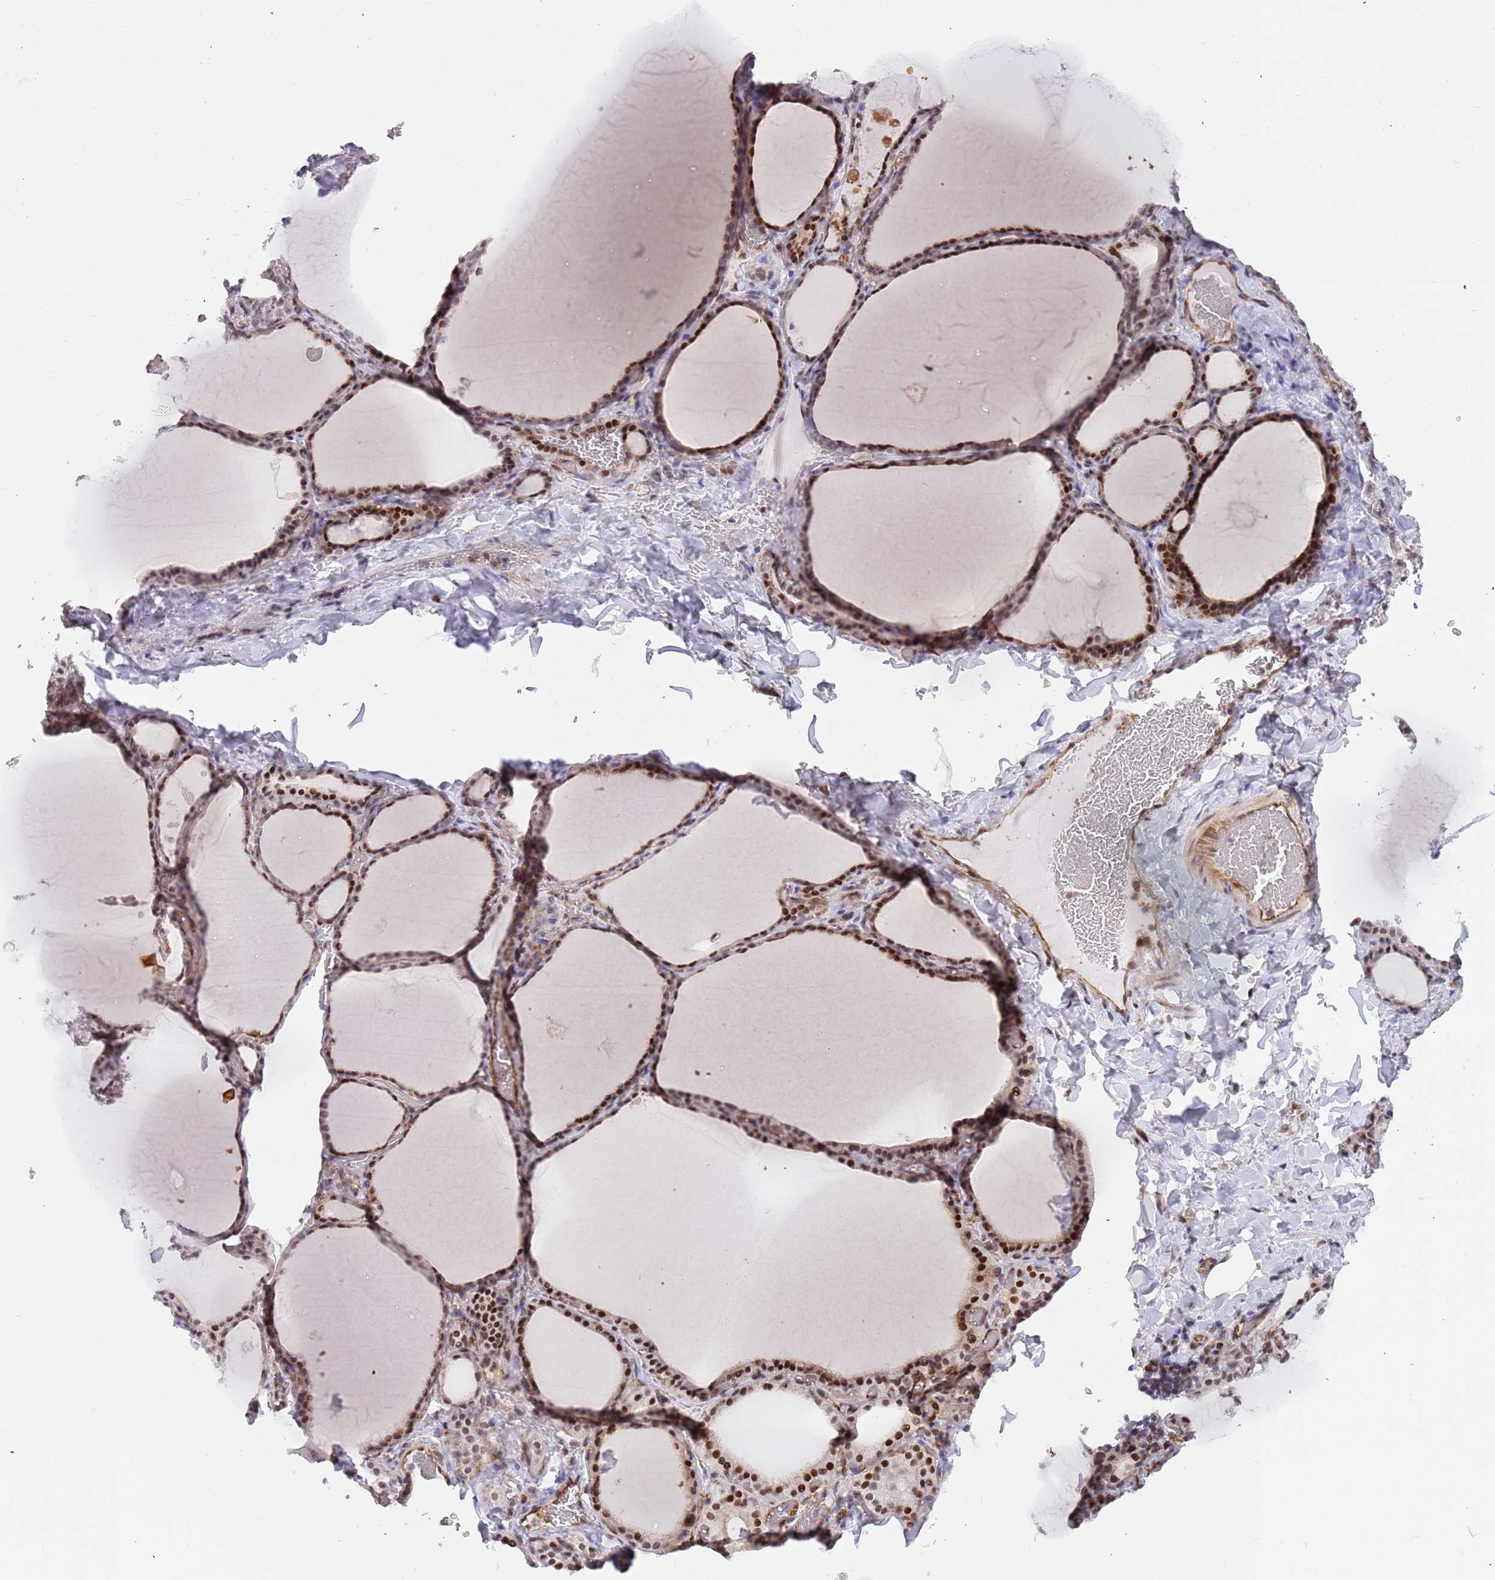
{"staining": {"intensity": "moderate", "quantity": ">75%", "location": "nuclear"}, "tissue": "thyroid gland", "cell_type": "Glandular cells", "image_type": "normal", "snomed": [{"axis": "morphology", "description": "Normal tissue, NOS"}, {"axis": "topography", "description": "Thyroid gland"}], "caption": "Immunohistochemical staining of benign thyroid gland demonstrates medium levels of moderate nuclear positivity in about >75% of glandular cells. The protein of interest is stained brown, and the nuclei are stained in blue (DAB (3,3'-diaminobenzidine) IHC with brightfield microscopy, high magnification).", "gene": "LRMDA", "patient": {"sex": "female", "age": 39}}